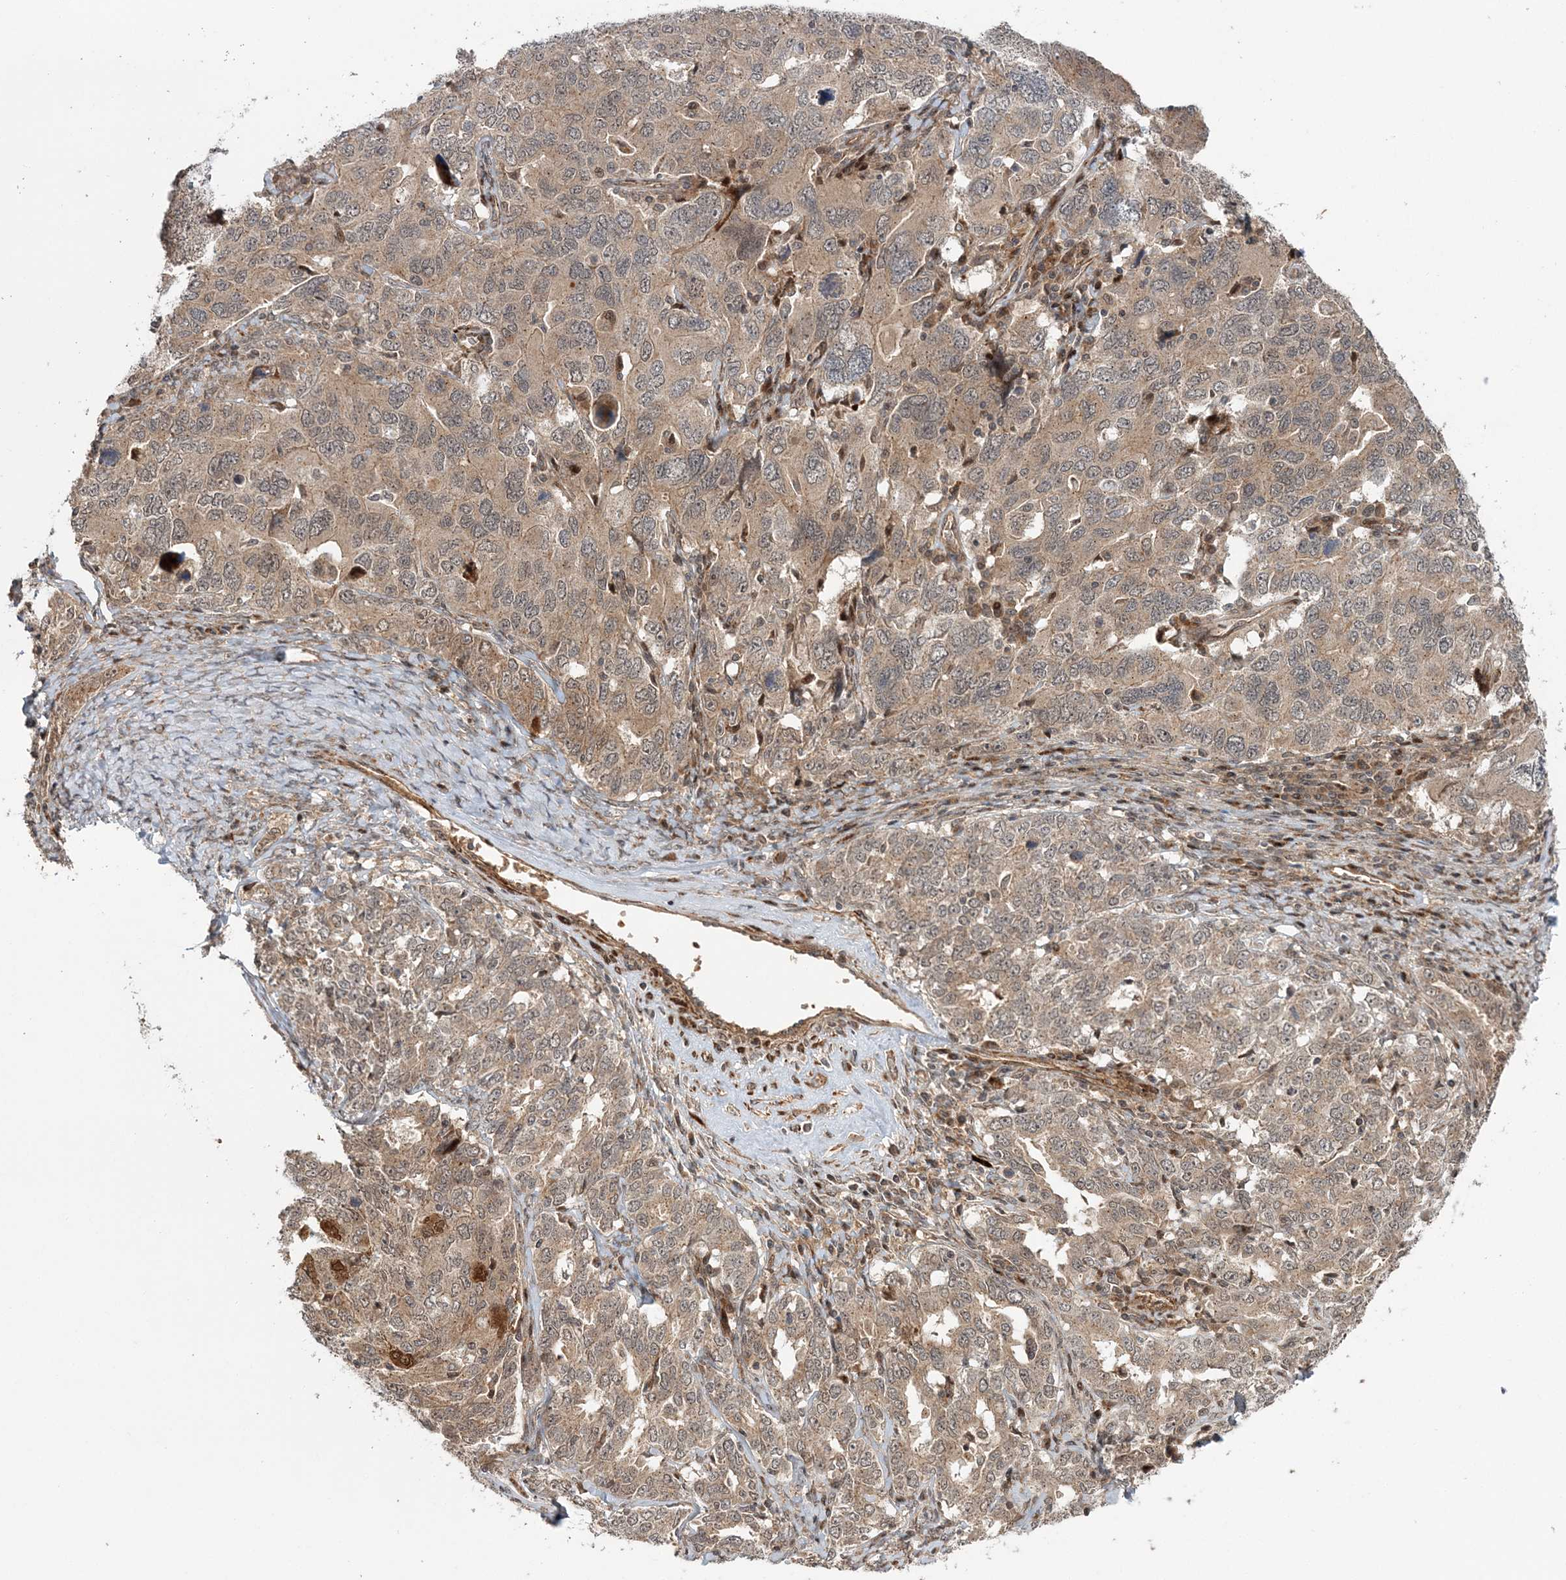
{"staining": {"intensity": "moderate", "quantity": ">75%", "location": "cytoplasmic/membranous"}, "tissue": "ovarian cancer", "cell_type": "Tumor cells", "image_type": "cancer", "snomed": [{"axis": "morphology", "description": "Carcinoma, endometroid"}, {"axis": "topography", "description": "Ovary"}], "caption": "Immunohistochemical staining of human endometroid carcinoma (ovarian) exhibits medium levels of moderate cytoplasmic/membranous expression in approximately >75% of tumor cells. (Brightfield microscopy of DAB IHC at high magnification).", "gene": "UBTD2", "patient": {"sex": "female", "age": 62}}